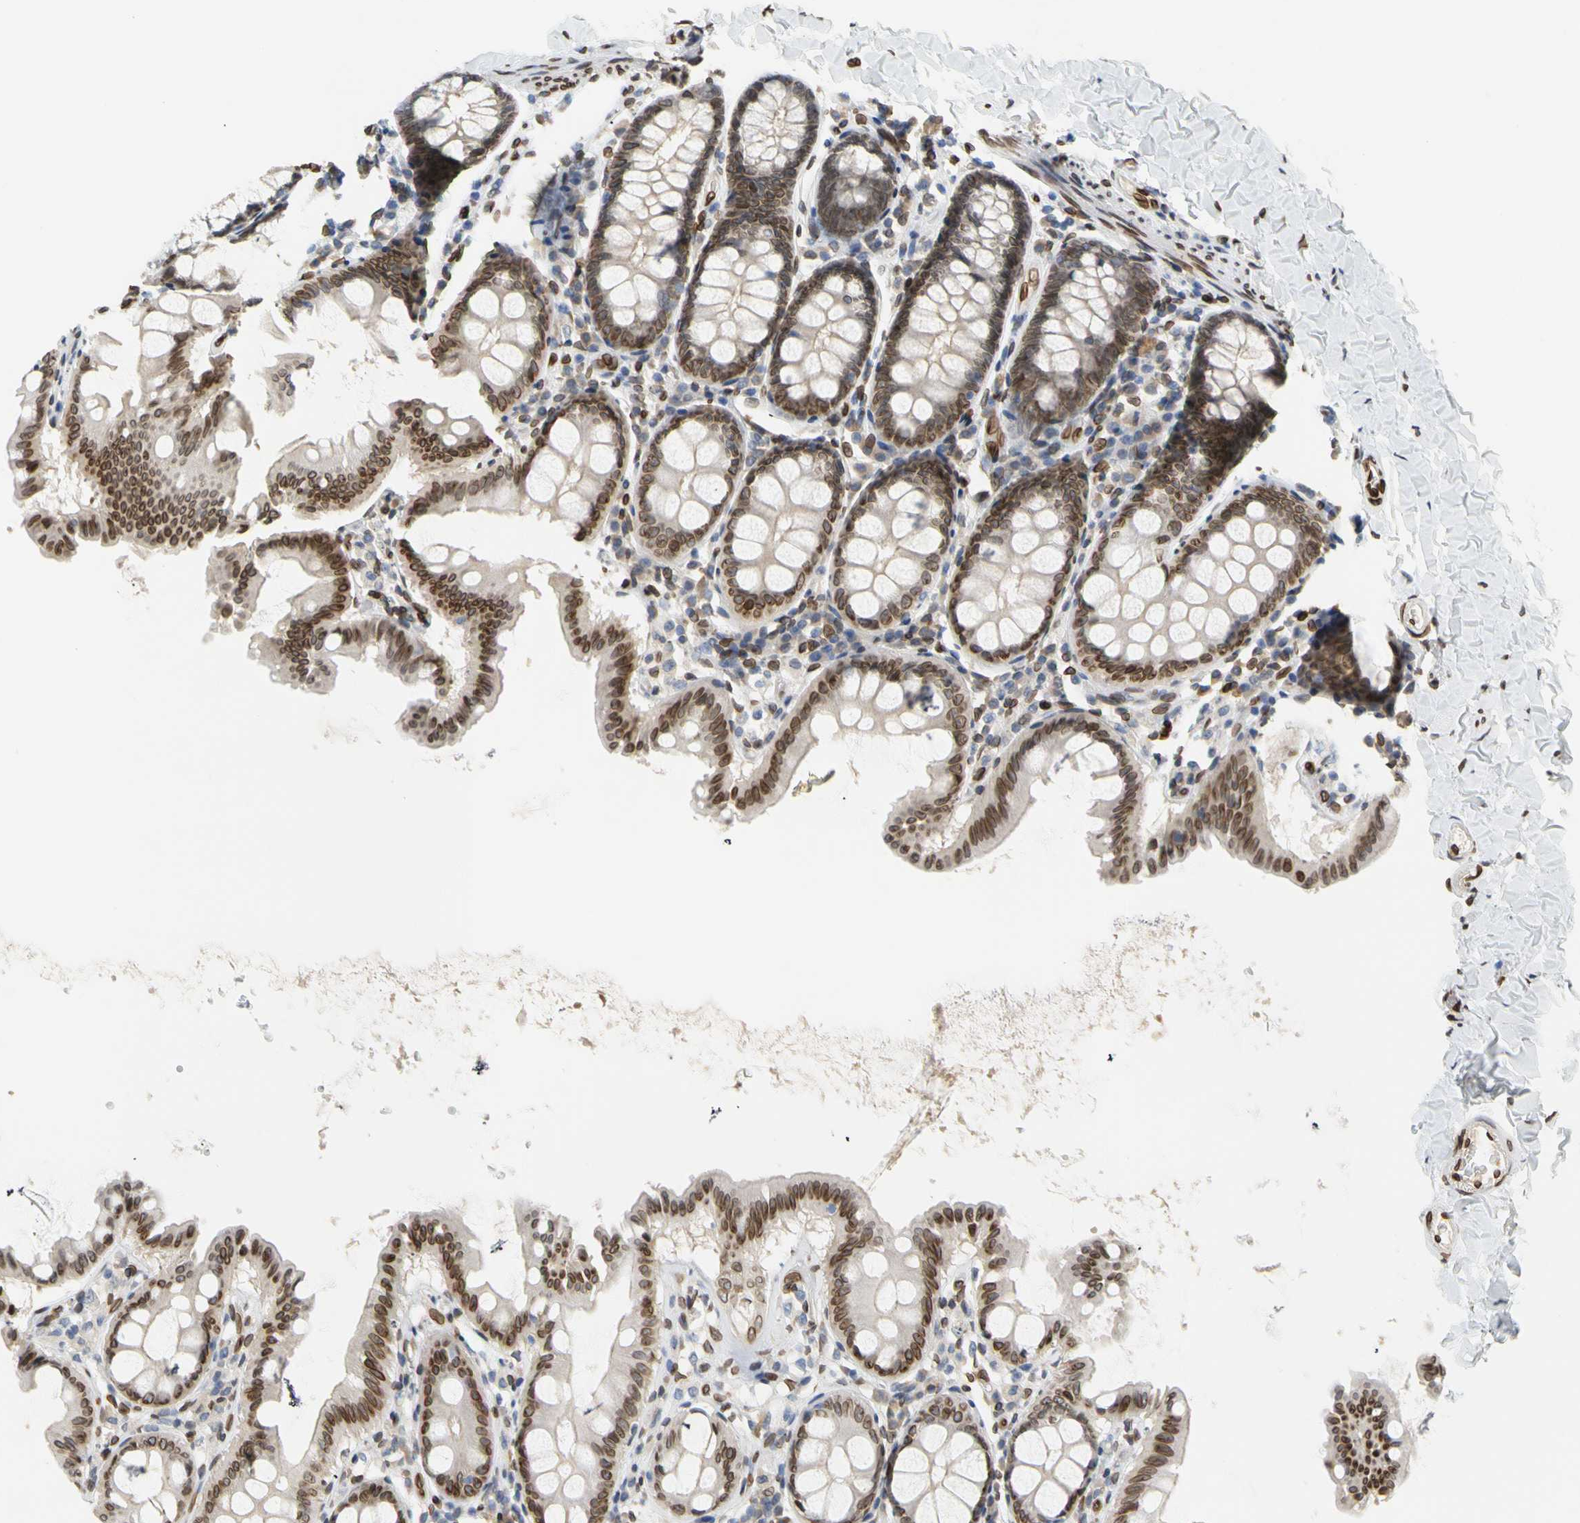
{"staining": {"intensity": "moderate", "quantity": ">75%", "location": "nuclear"}, "tissue": "colon", "cell_type": "Endothelial cells", "image_type": "normal", "snomed": [{"axis": "morphology", "description": "Normal tissue, NOS"}, {"axis": "topography", "description": "Colon"}], "caption": "Immunohistochemical staining of unremarkable human colon exhibits moderate nuclear protein expression in approximately >75% of endothelial cells. The staining was performed using DAB (3,3'-diaminobenzidine) to visualize the protein expression in brown, while the nuclei were stained in blue with hematoxylin (Magnification: 20x).", "gene": "SUN1", "patient": {"sex": "female", "age": 61}}